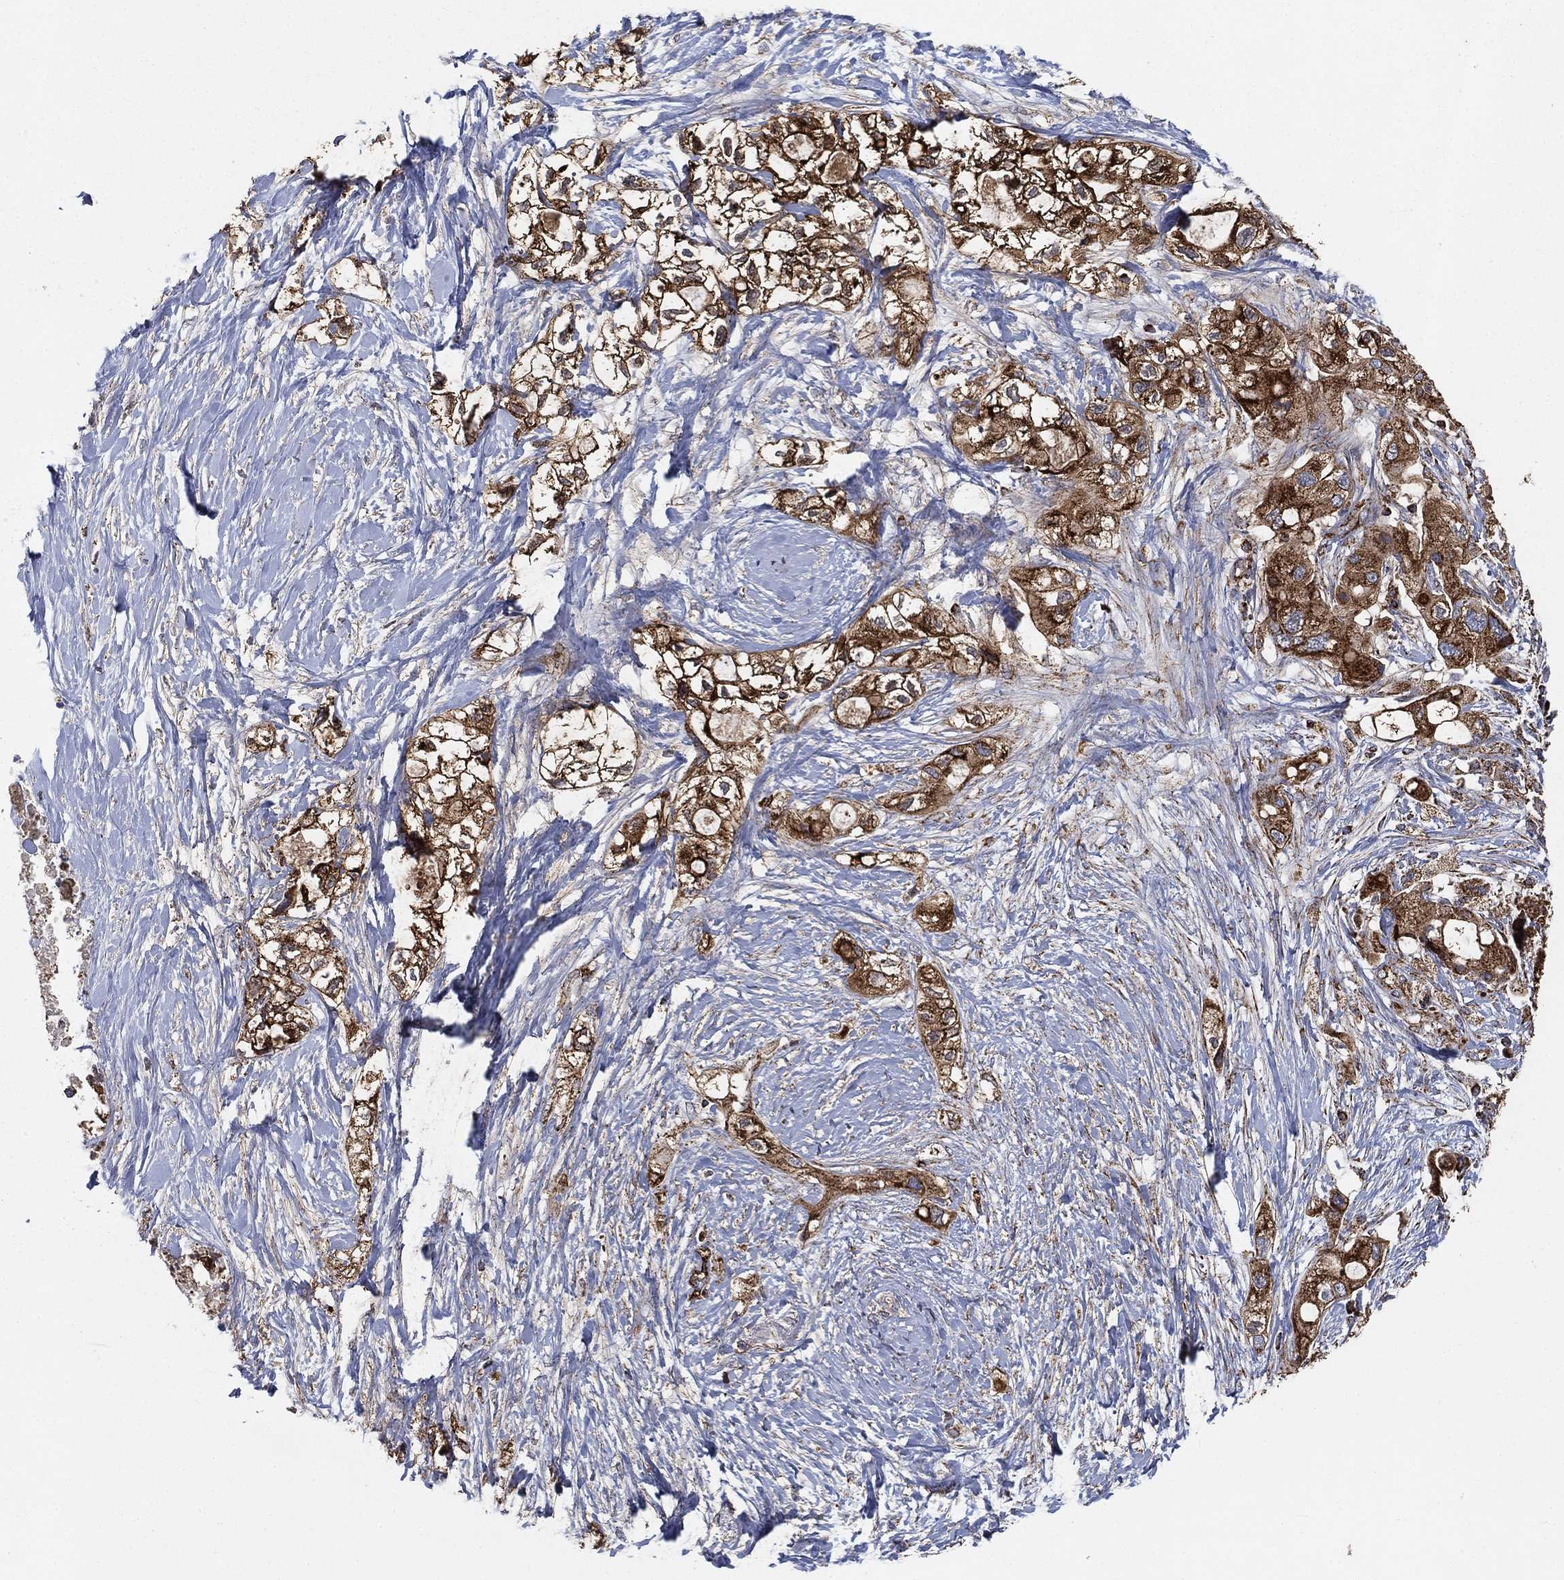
{"staining": {"intensity": "strong", "quantity": ">75%", "location": "cytoplasmic/membranous"}, "tissue": "pancreatic cancer", "cell_type": "Tumor cells", "image_type": "cancer", "snomed": [{"axis": "morphology", "description": "Adenocarcinoma, NOS"}, {"axis": "topography", "description": "Pancreas"}], "caption": "Strong cytoplasmic/membranous positivity is present in approximately >75% of tumor cells in adenocarcinoma (pancreatic). (brown staining indicates protein expression, while blue staining denotes nuclei).", "gene": "SLC38A7", "patient": {"sex": "female", "age": 56}}